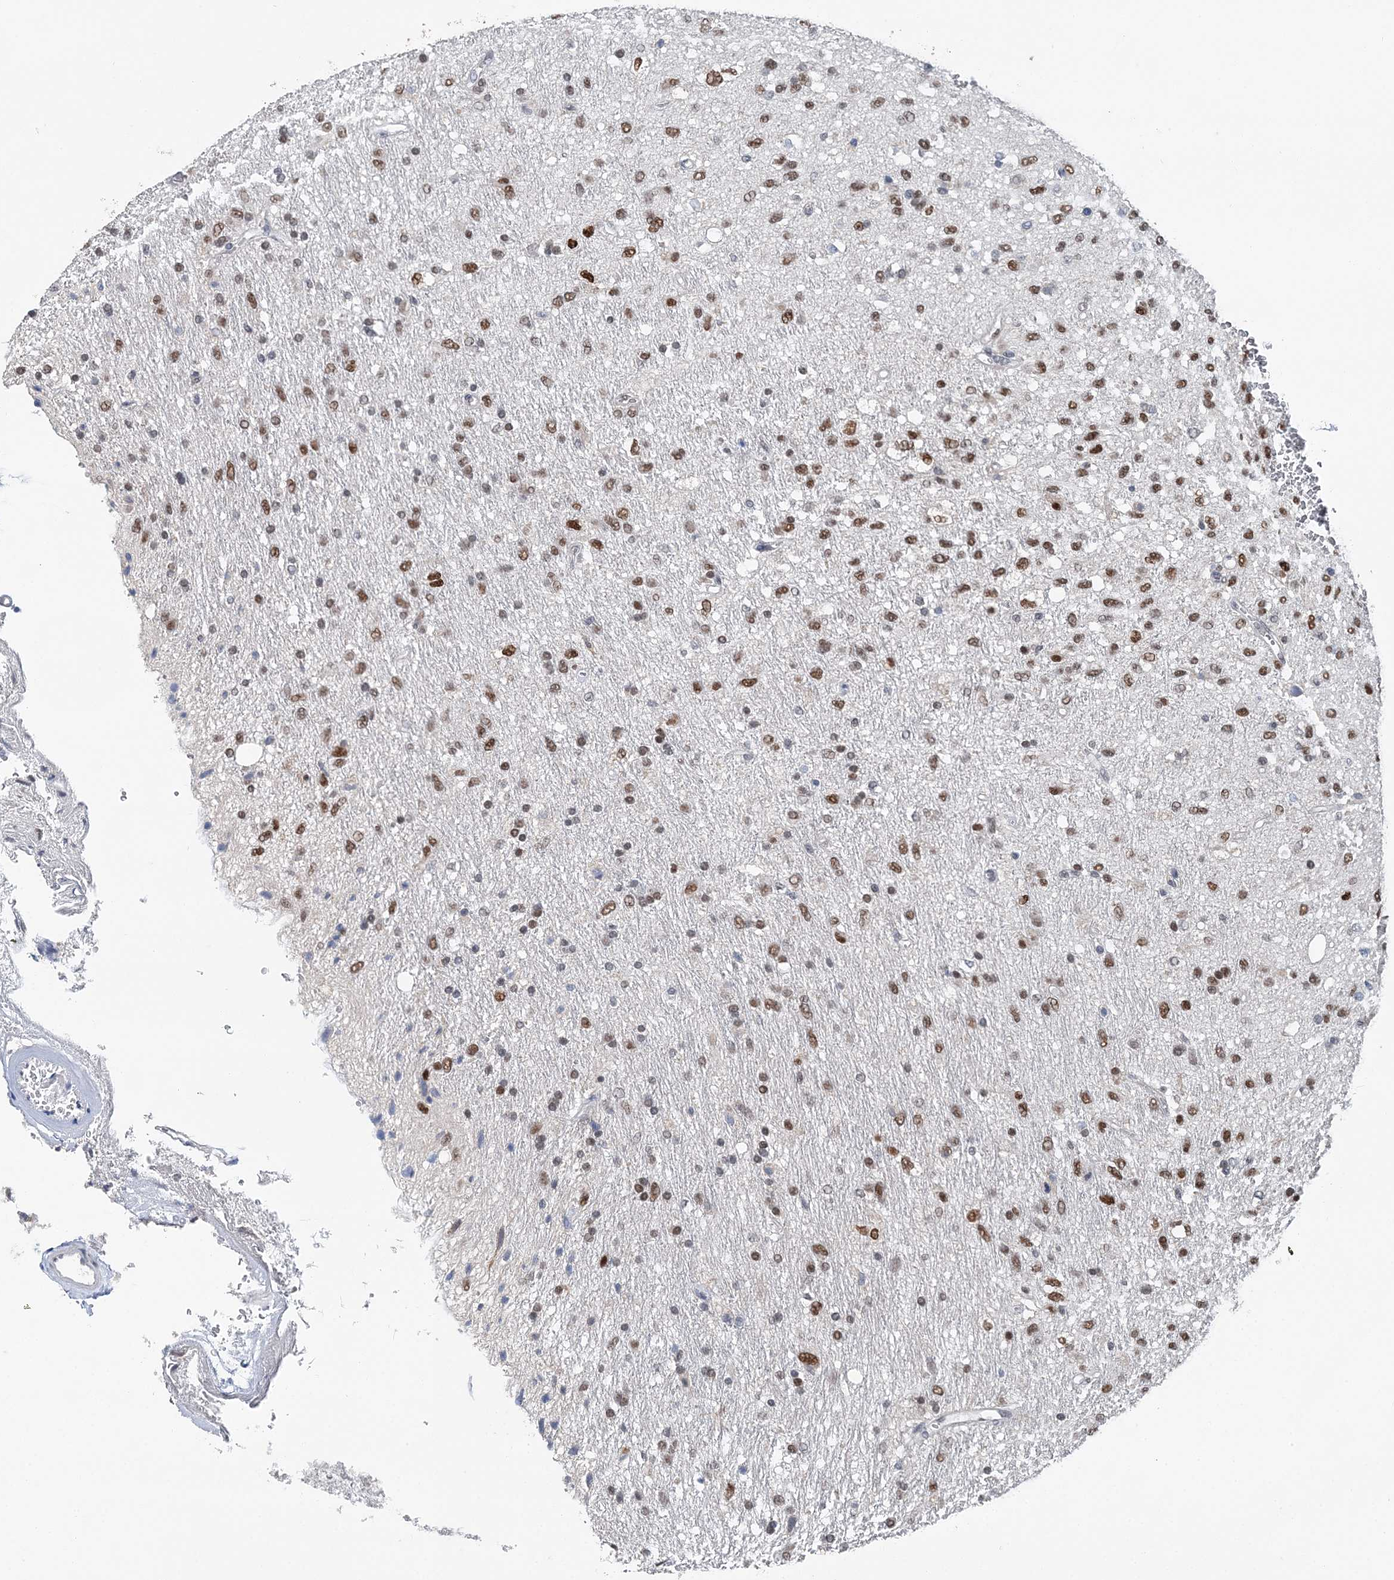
{"staining": {"intensity": "moderate", "quantity": ">75%", "location": "nuclear"}, "tissue": "glioma", "cell_type": "Tumor cells", "image_type": "cancer", "snomed": [{"axis": "morphology", "description": "Glioma, malignant, Low grade"}, {"axis": "topography", "description": "Brain"}], "caption": "Immunohistochemistry (DAB) staining of human glioma shows moderate nuclear protein staining in about >75% of tumor cells.", "gene": "HAT1", "patient": {"sex": "male", "age": 77}}